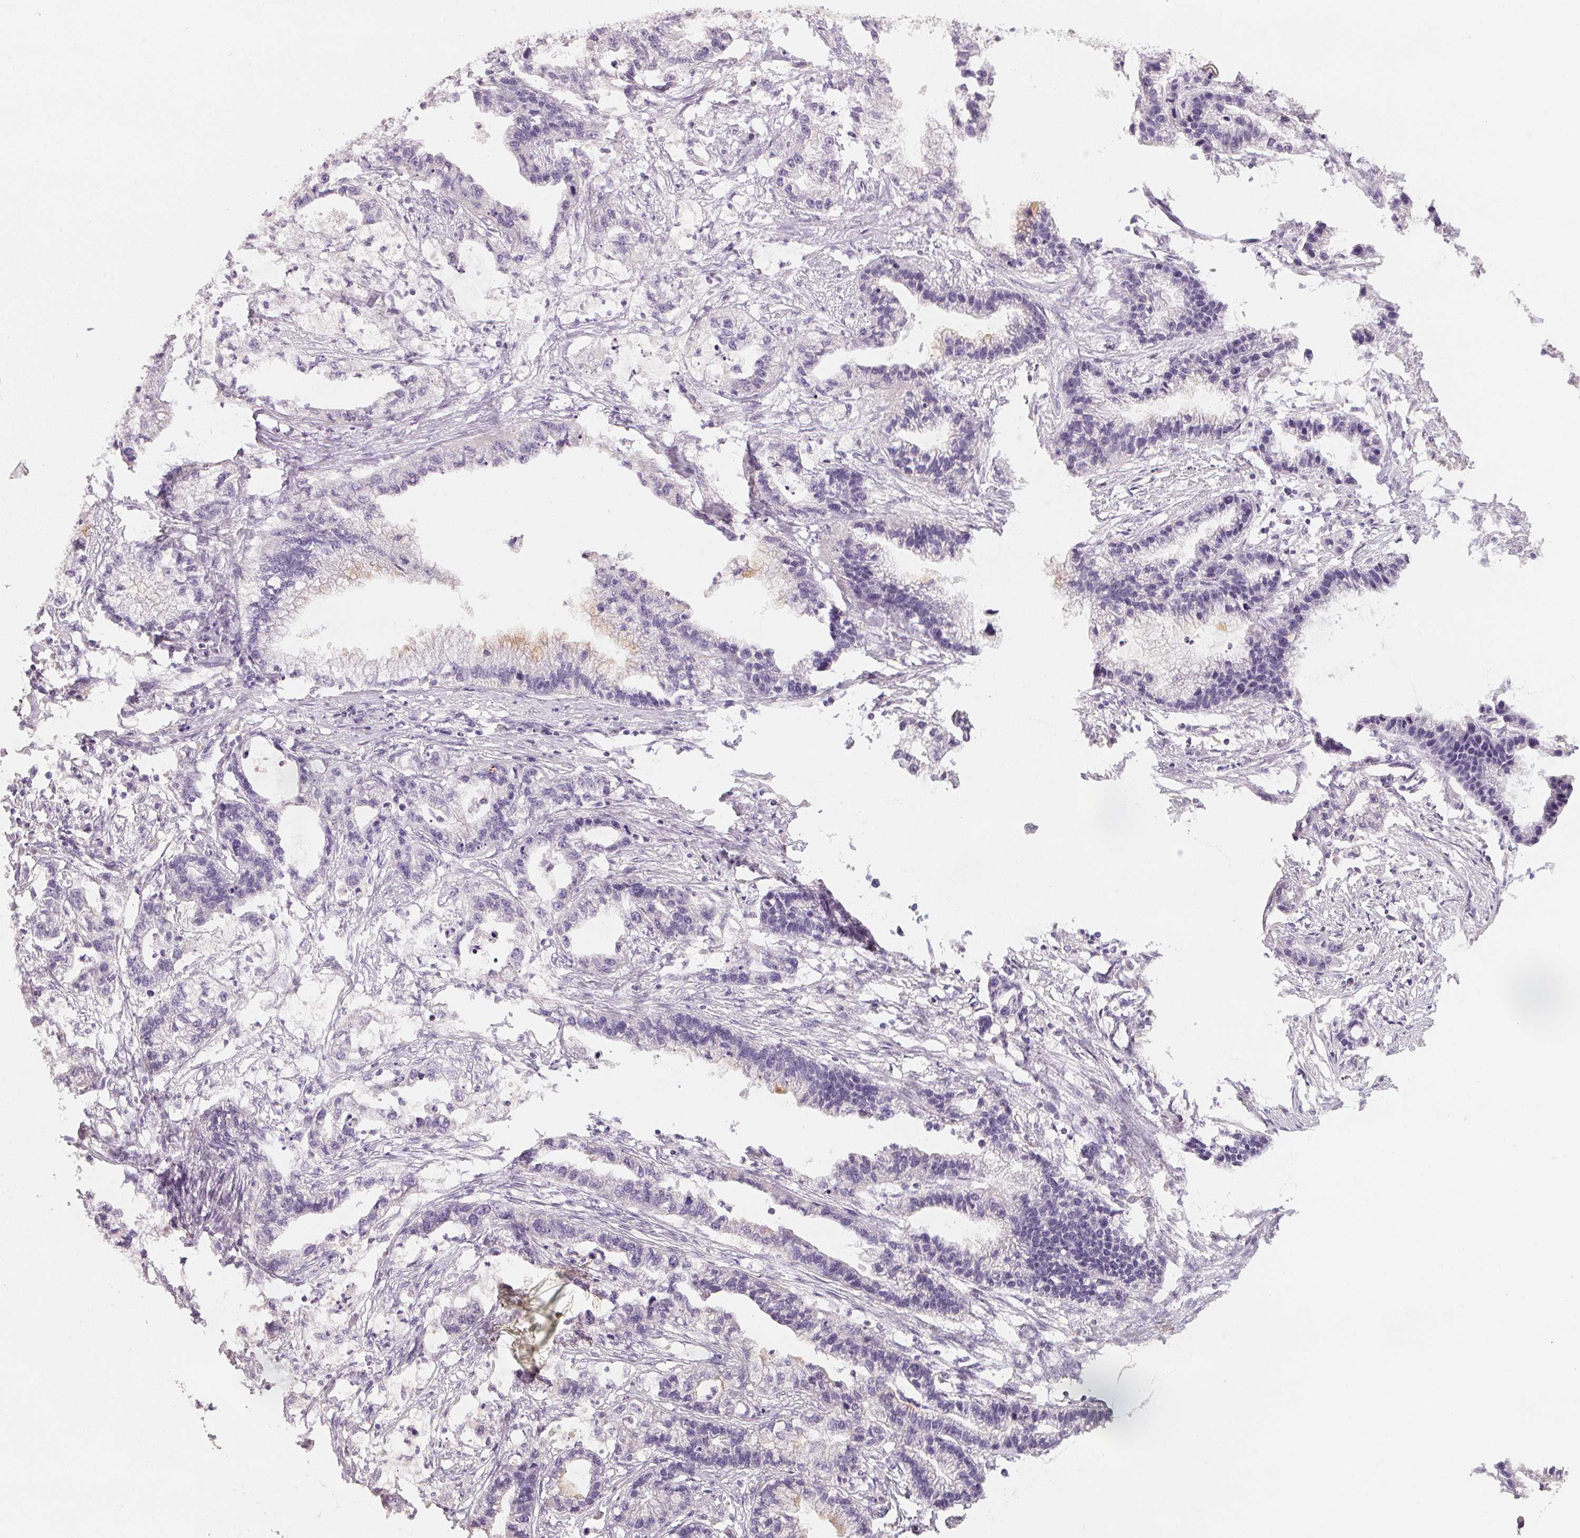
{"staining": {"intensity": "negative", "quantity": "none", "location": "none"}, "tissue": "stomach cancer", "cell_type": "Tumor cells", "image_type": "cancer", "snomed": [{"axis": "morphology", "description": "Adenocarcinoma, NOS"}, {"axis": "topography", "description": "Stomach"}], "caption": "This is an immunohistochemistry (IHC) image of adenocarcinoma (stomach). There is no expression in tumor cells.", "gene": "TREH", "patient": {"sex": "male", "age": 83}}